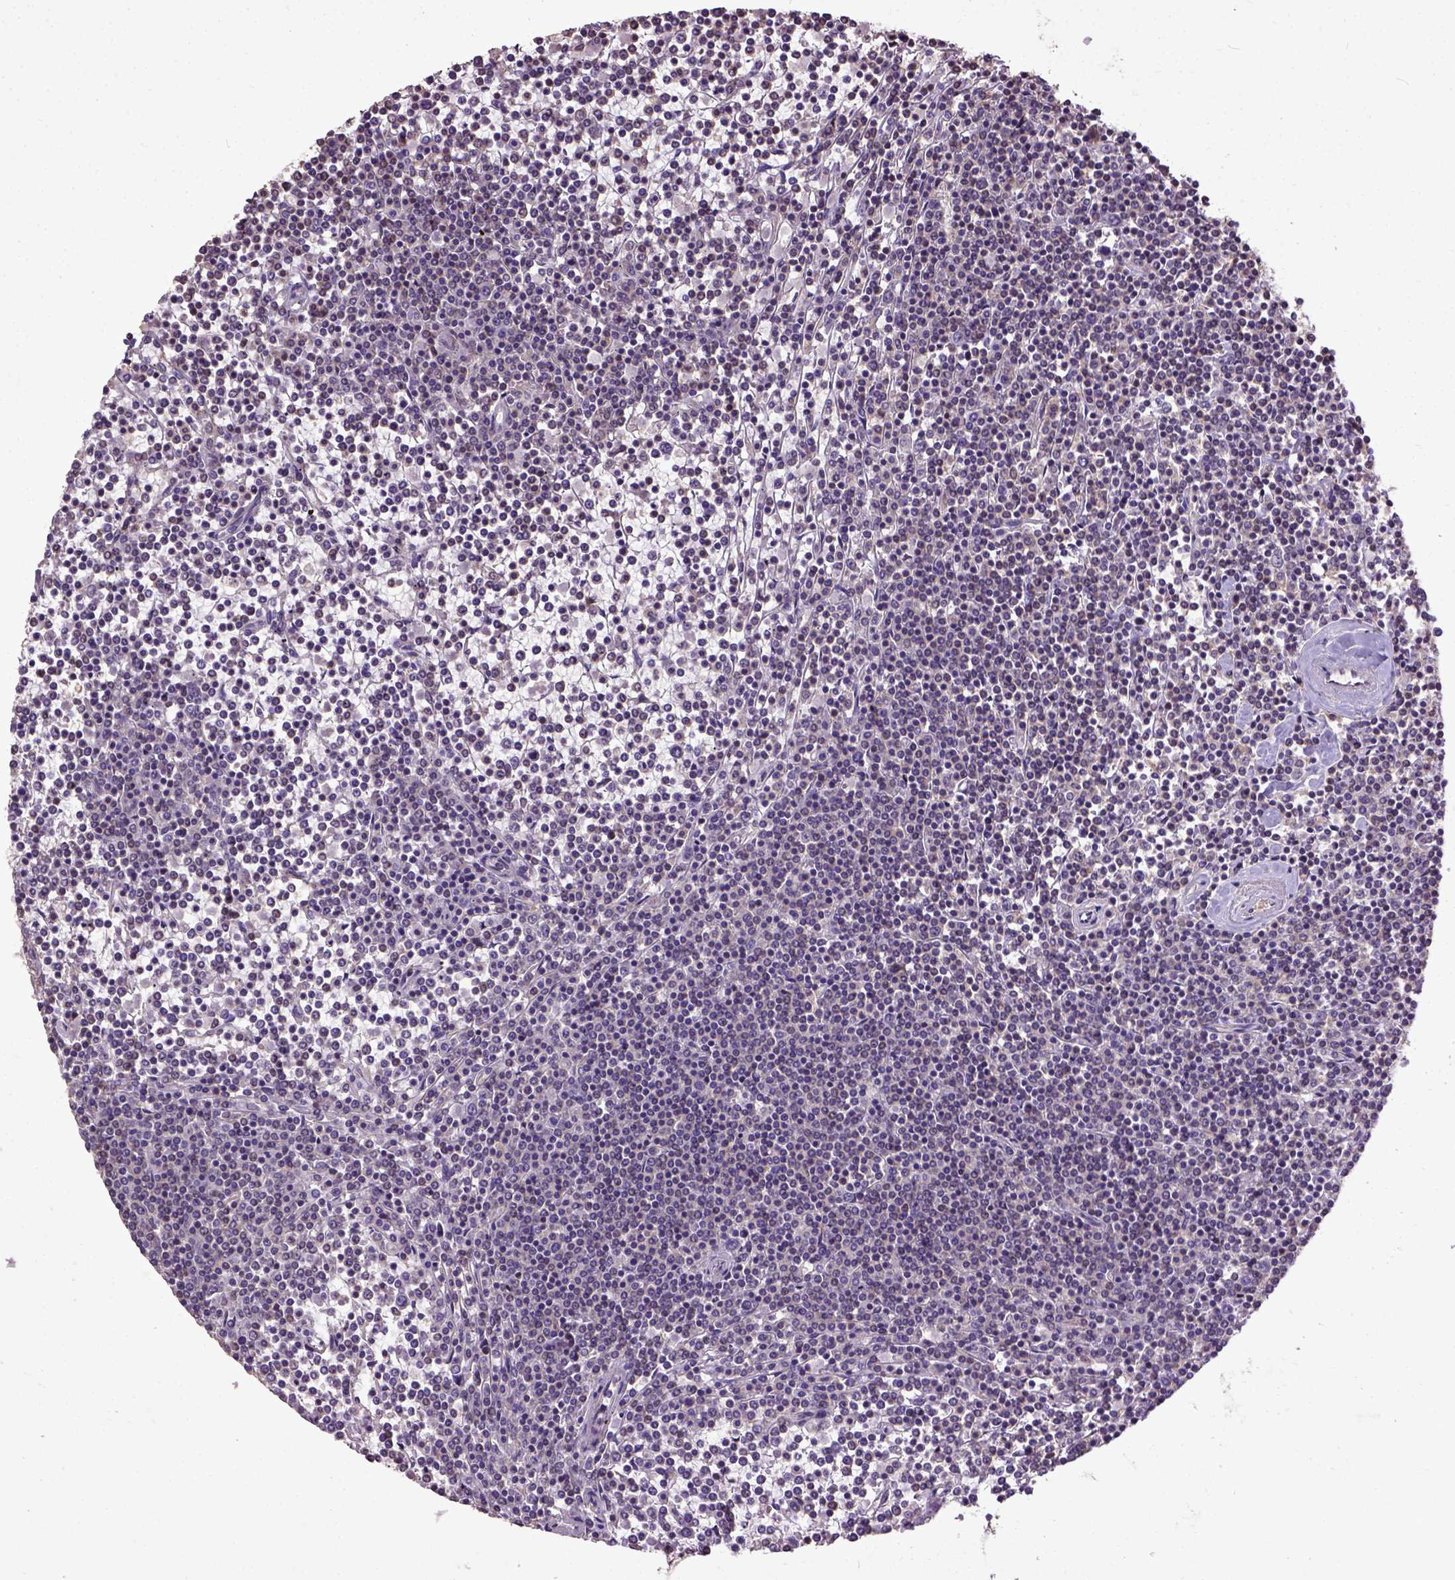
{"staining": {"intensity": "negative", "quantity": "none", "location": "none"}, "tissue": "lymphoma", "cell_type": "Tumor cells", "image_type": "cancer", "snomed": [{"axis": "morphology", "description": "Malignant lymphoma, non-Hodgkin's type, Low grade"}, {"axis": "topography", "description": "Spleen"}], "caption": "The immunohistochemistry photomicrograph has no significant staining in tumor cells of low-grade malignant lymphoma, non-Hodgkin's type tissue.", "gene": "UBA3", "patient": {"sex": "female", "age": 19}}